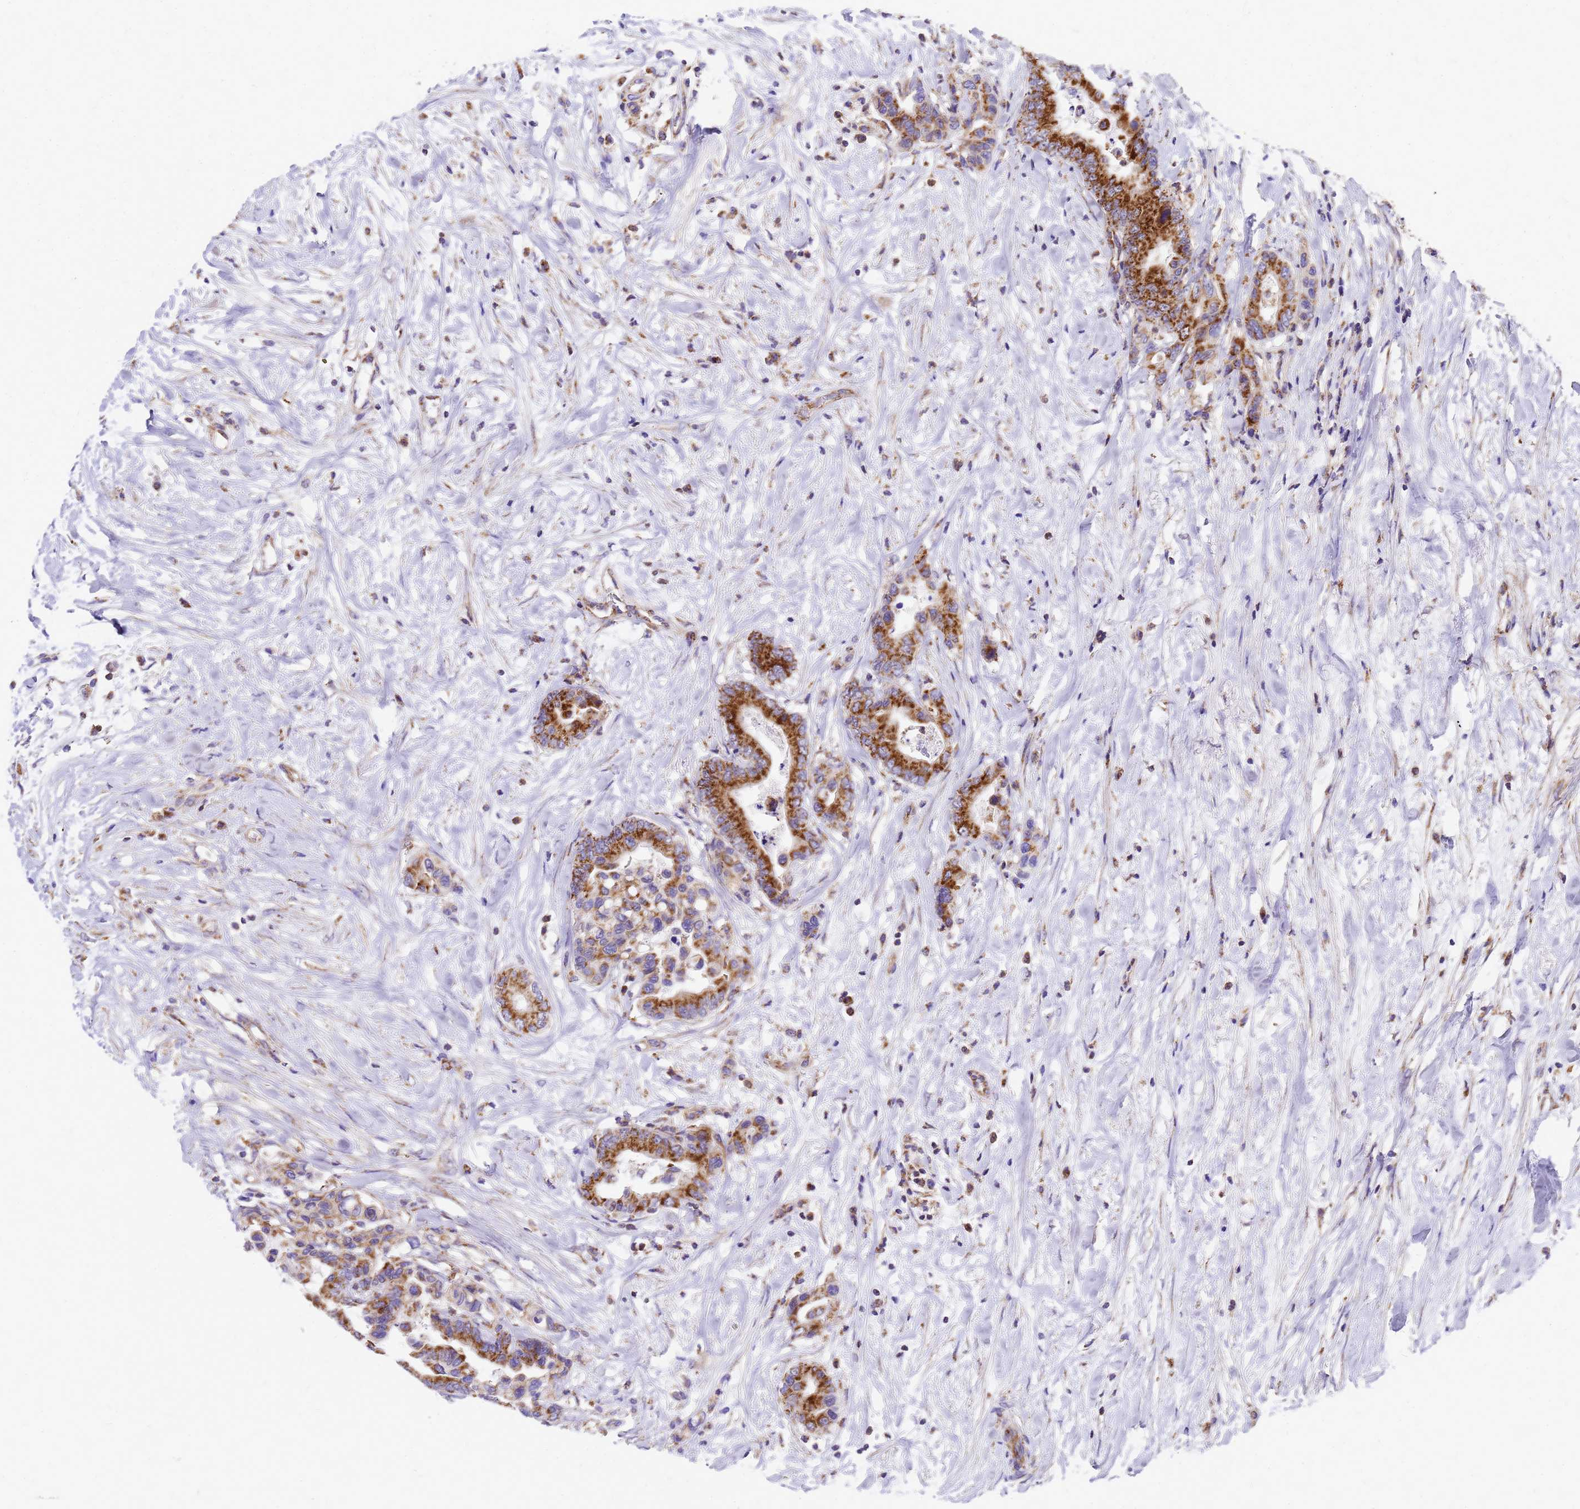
{"staining": {"intensity": "strong", "quantity": ">75%", "location": "cytoplasmic/membranous"}, "tissue": "colorectal cancer", "cell_type": "Tumor cells", "image_type": "cancer", "snomed": [{"axis": "morphology", "description": "Normal tissue, NOS"}, {"axis": "morphology", "description": "Adenocarcinoma, NOS"}, {"axis": "topography", "description": "Colon"}], "caption": "Human colorectal adenocarcinoma stained with a protein marker demonstrates strong staining in tumor cells.", "gene": "MRPS26", "patient": {"sex": "male", "age": 82}}